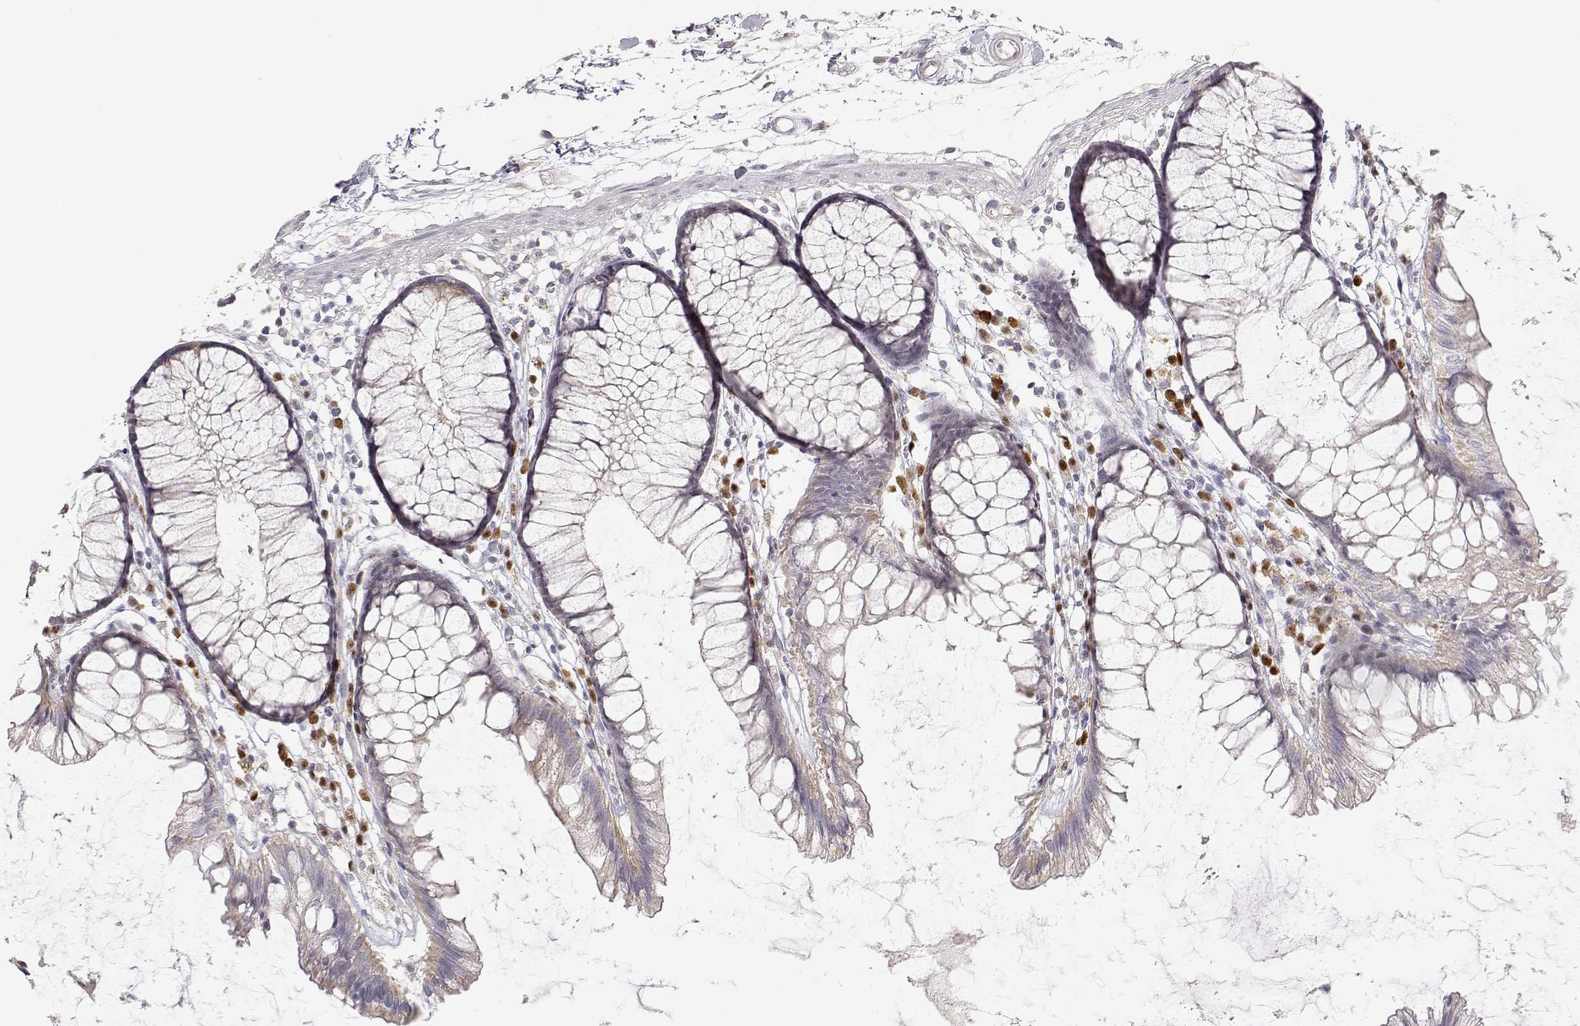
{"staining": {"intensity": "negative", "quantity": "none", "location": "none"}, "tissue": "colon", "cell_type": "Endothelial cells", "image_type": "normal", "snomed": [{"axis": "morphology", "description": "Normal tissue, NOS"}, {"axis": "morphology", "description": "Adenocarcinoma, NOS"}, {"axis": "topography", "description": "Colon"}], "caption": "DAB (3,3'-diaminobenzidine) immunohistochemical staining of normal colon demonstrates no significant positivity in endothelial cells.", "gene": "EAF2", "patient": {"sex": "male", "age": 65}}